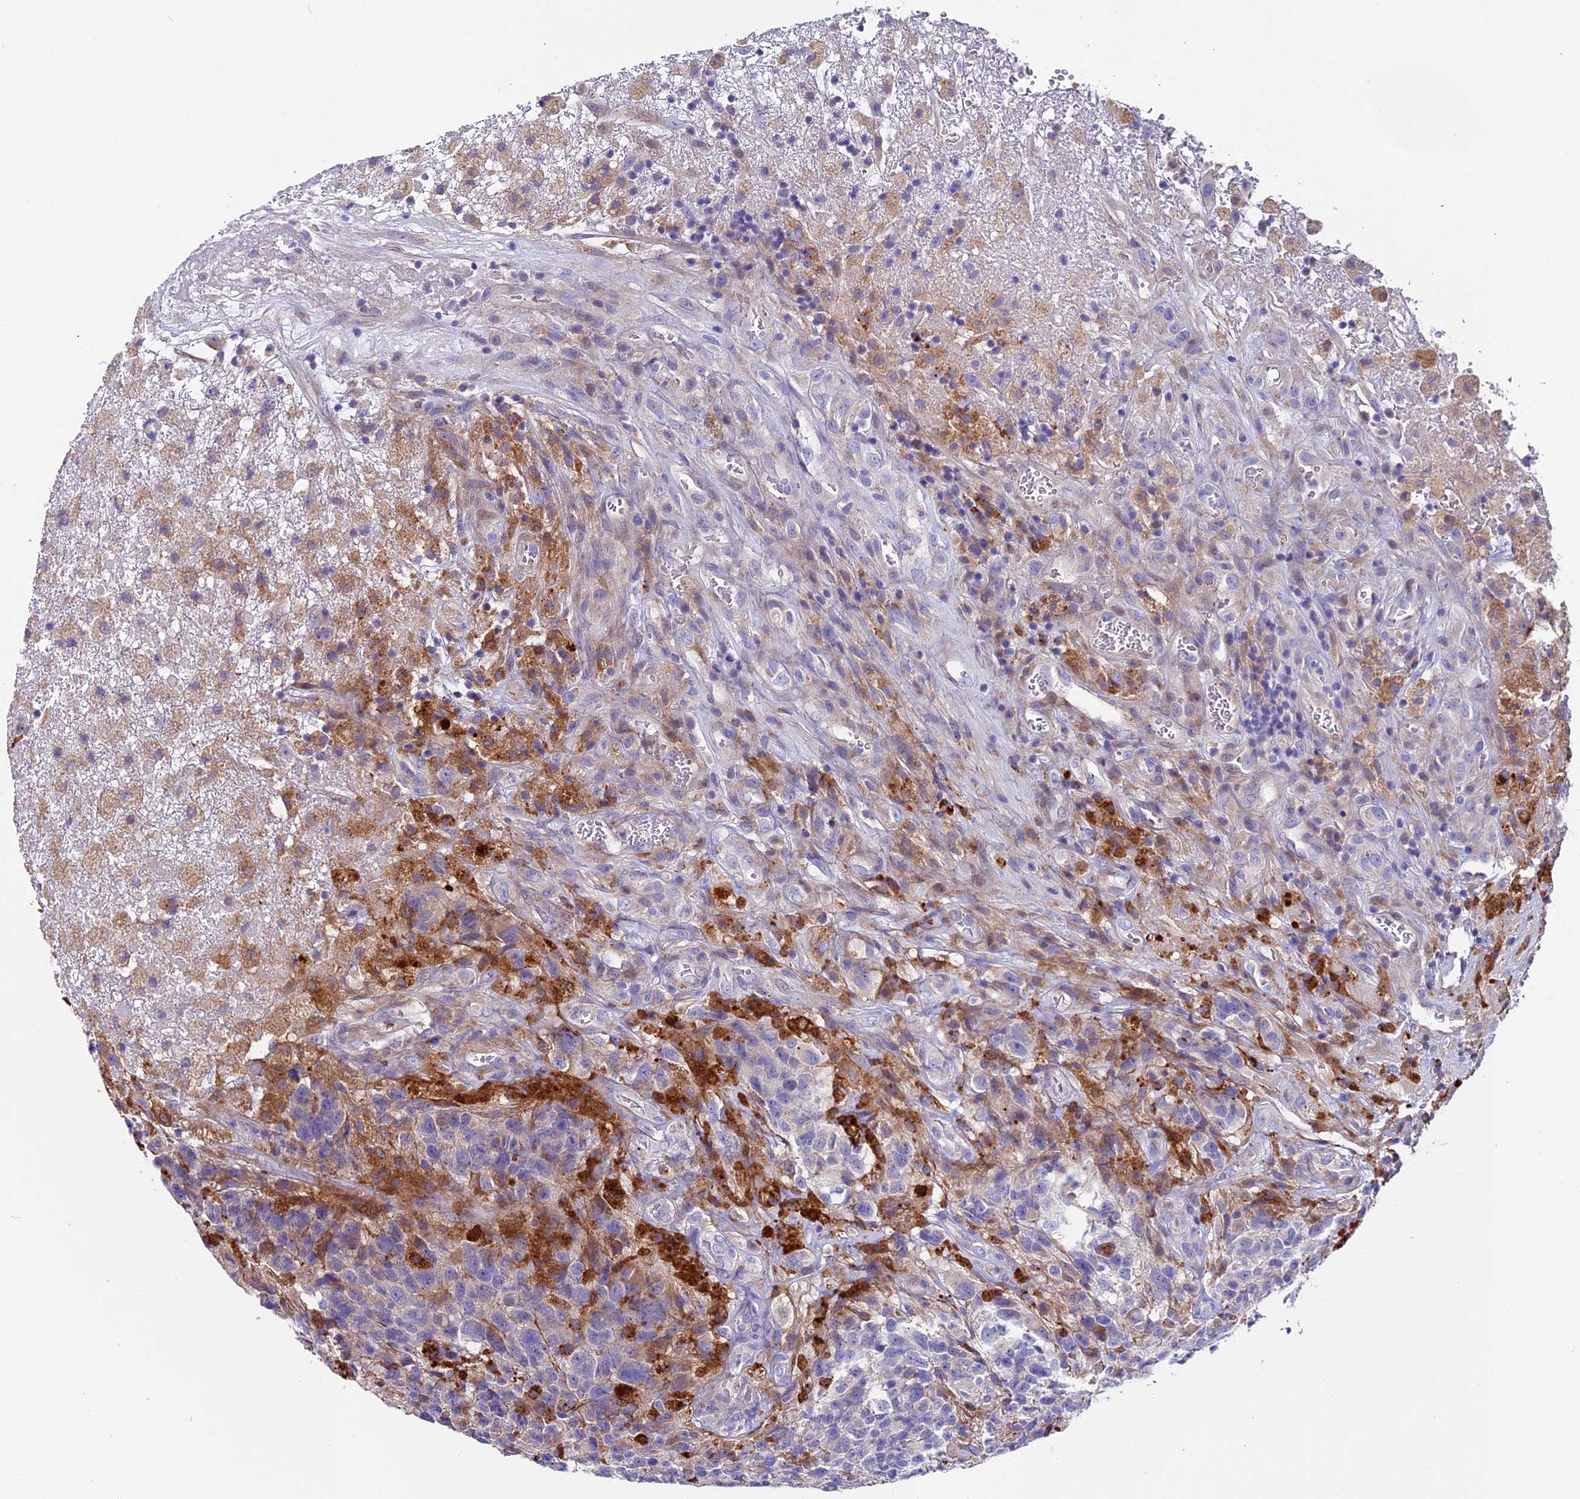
{"staining": {"intensity": "moderate", "quantity": "<25%", "location": "cytoplasmic/membranous"}, "tissue": "glioma", "cell_type": "Tumor cells", "image_type": "cancer", "snomed": [{"axis": "morphology", "description": "Glioma, malignant, High grade"}, {"axis": "topography", "description": "Brain"}], "caption": "Glioma was stained to show a protein in brown. There is low levels of moderate cytoplasmic/membranous expression in approximately <25% of tumor cells.", "gene": "PIGU", "patient": {"sex": "male", "age": 69}}